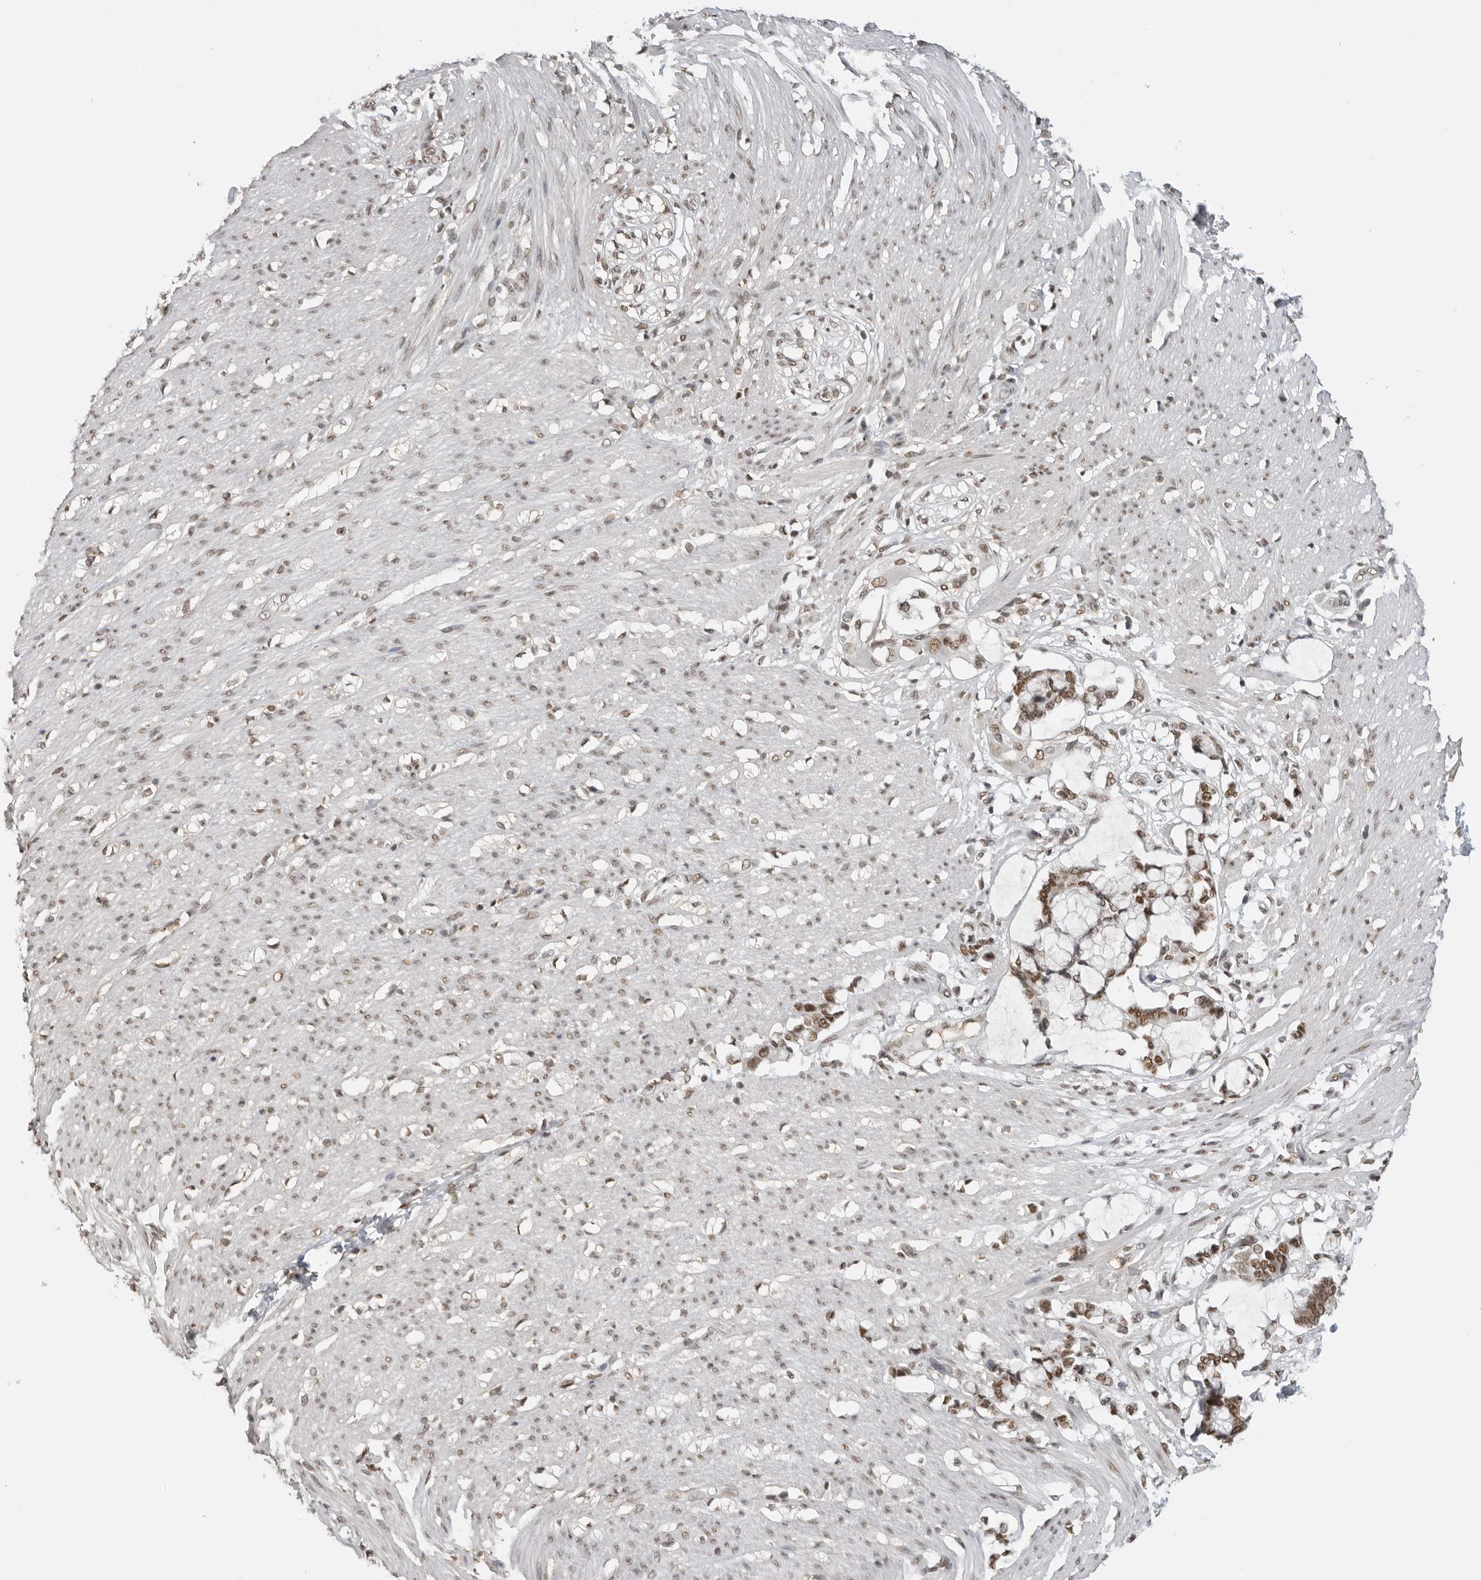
{"staining": {"intensity": "moderate", "quantity": ">75%", "location": "nuclear"}, "tissue": "smooth muscle", "cell_type": "Smooth muscle cells", "image_type": "normal", "snomed": [{"axis": "morphology", "description": "Normal tissue, NOS"}, {"axis": "morphology", "description": "Adenocarcinoma, NOS"}, {"axis": "topography", "description": "Colon"}, {"axis": "topography", "description": "Peripheral nerve tissue"}], "caption": "Human smooth muscle stained with a brown dye exhibits moderate nuclear positive staining in about >75% of smooth muscle cells.", "gene": "RPA2", "patient": {"sex": "male", "age": 14}}